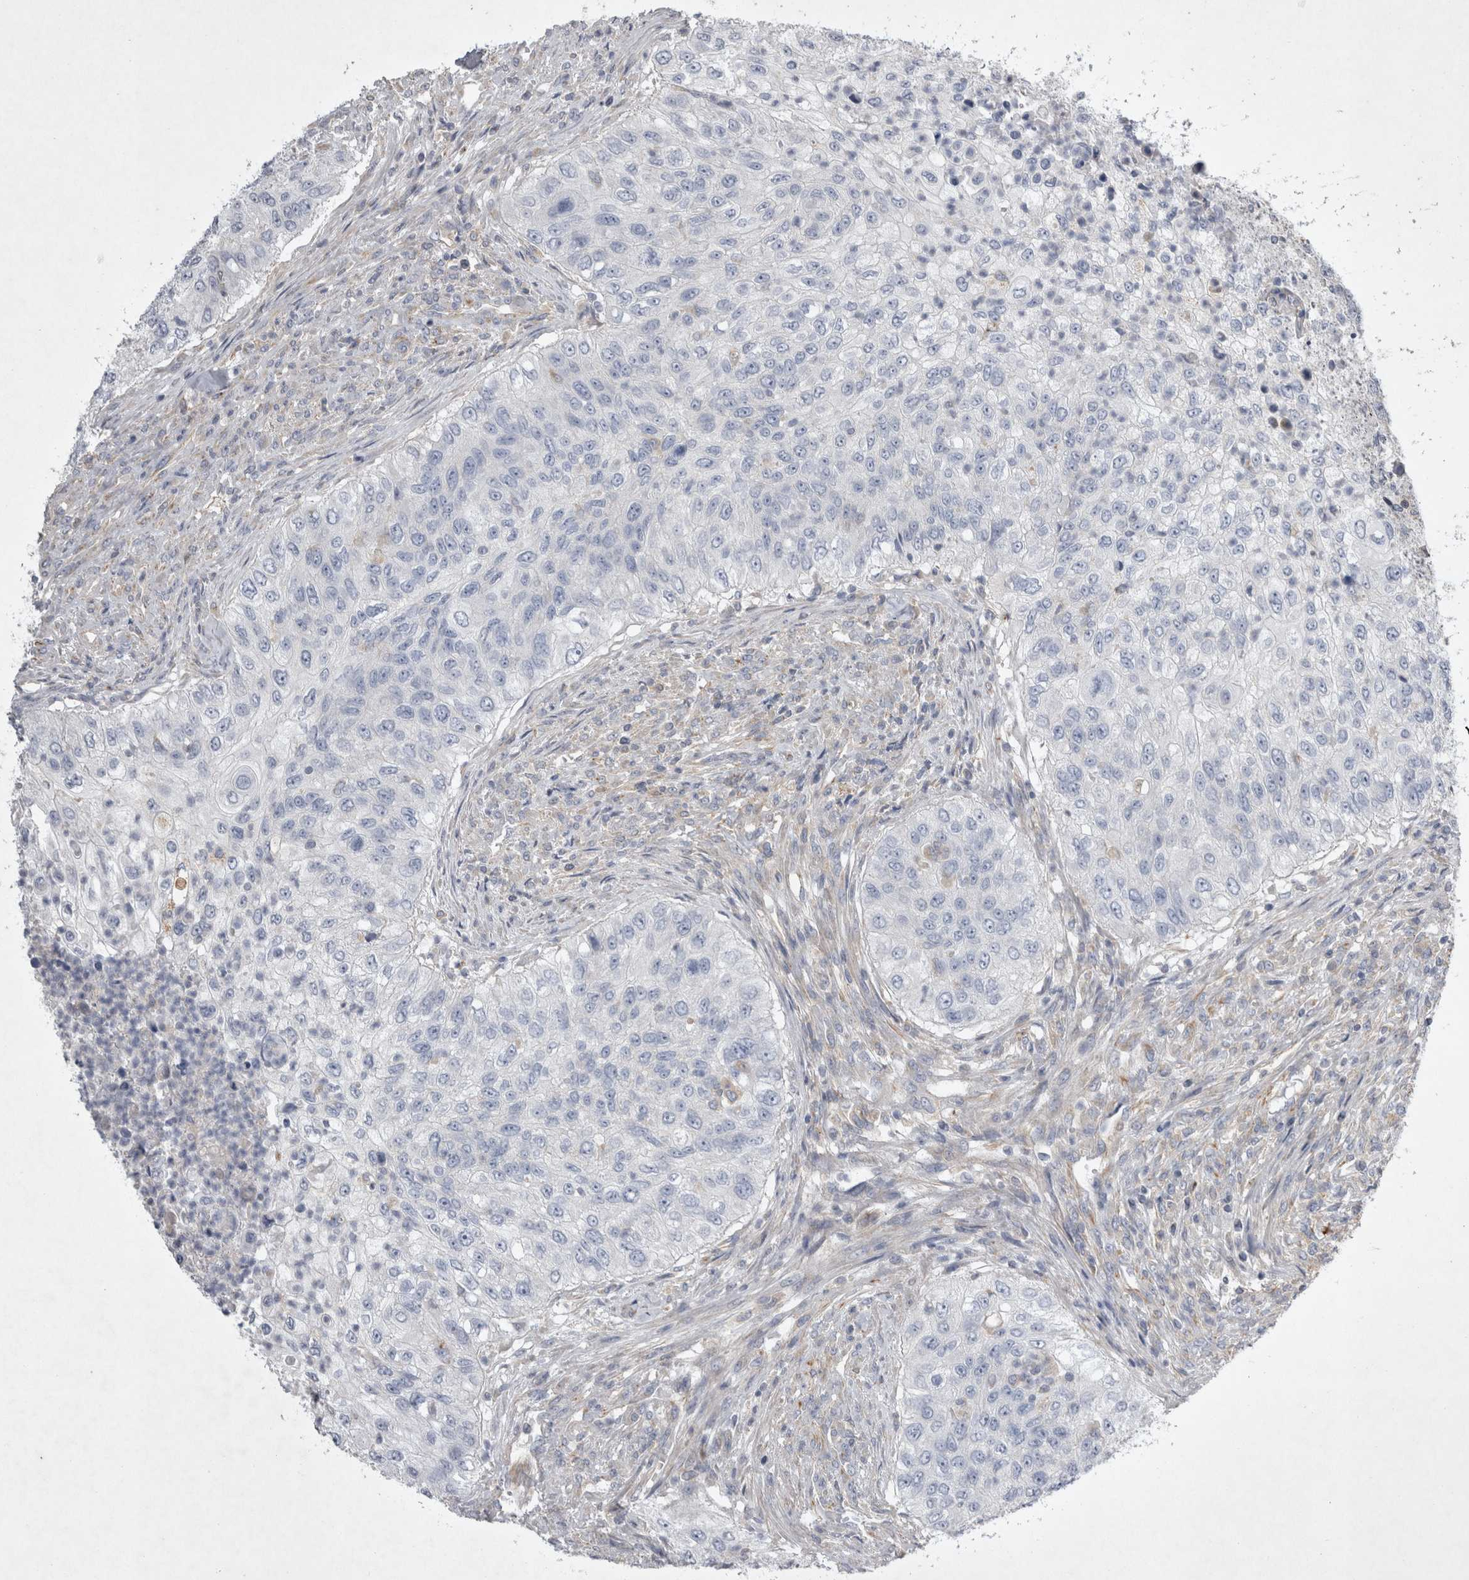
{"staining": {"intensity": "negative", "quantity": "none", "location": "none"}, "tissue": "urothelial cancer", "cell_type": "Tumor cells", "image_type": "cancer", "snomed": [{"axis": "morphology", "description": "Urothelial carcinoma, High grade"}, {"axis": "topography", "description": "Urinary bladder"}], "caption": "Immunohistochemistry (IHC) micrograph of human urothelial cancer stained for a protein (brown), which demonstrates no expression in tumor cells.", "gene": "STRADB", "patient": {"sex": "female", "age": 60}}